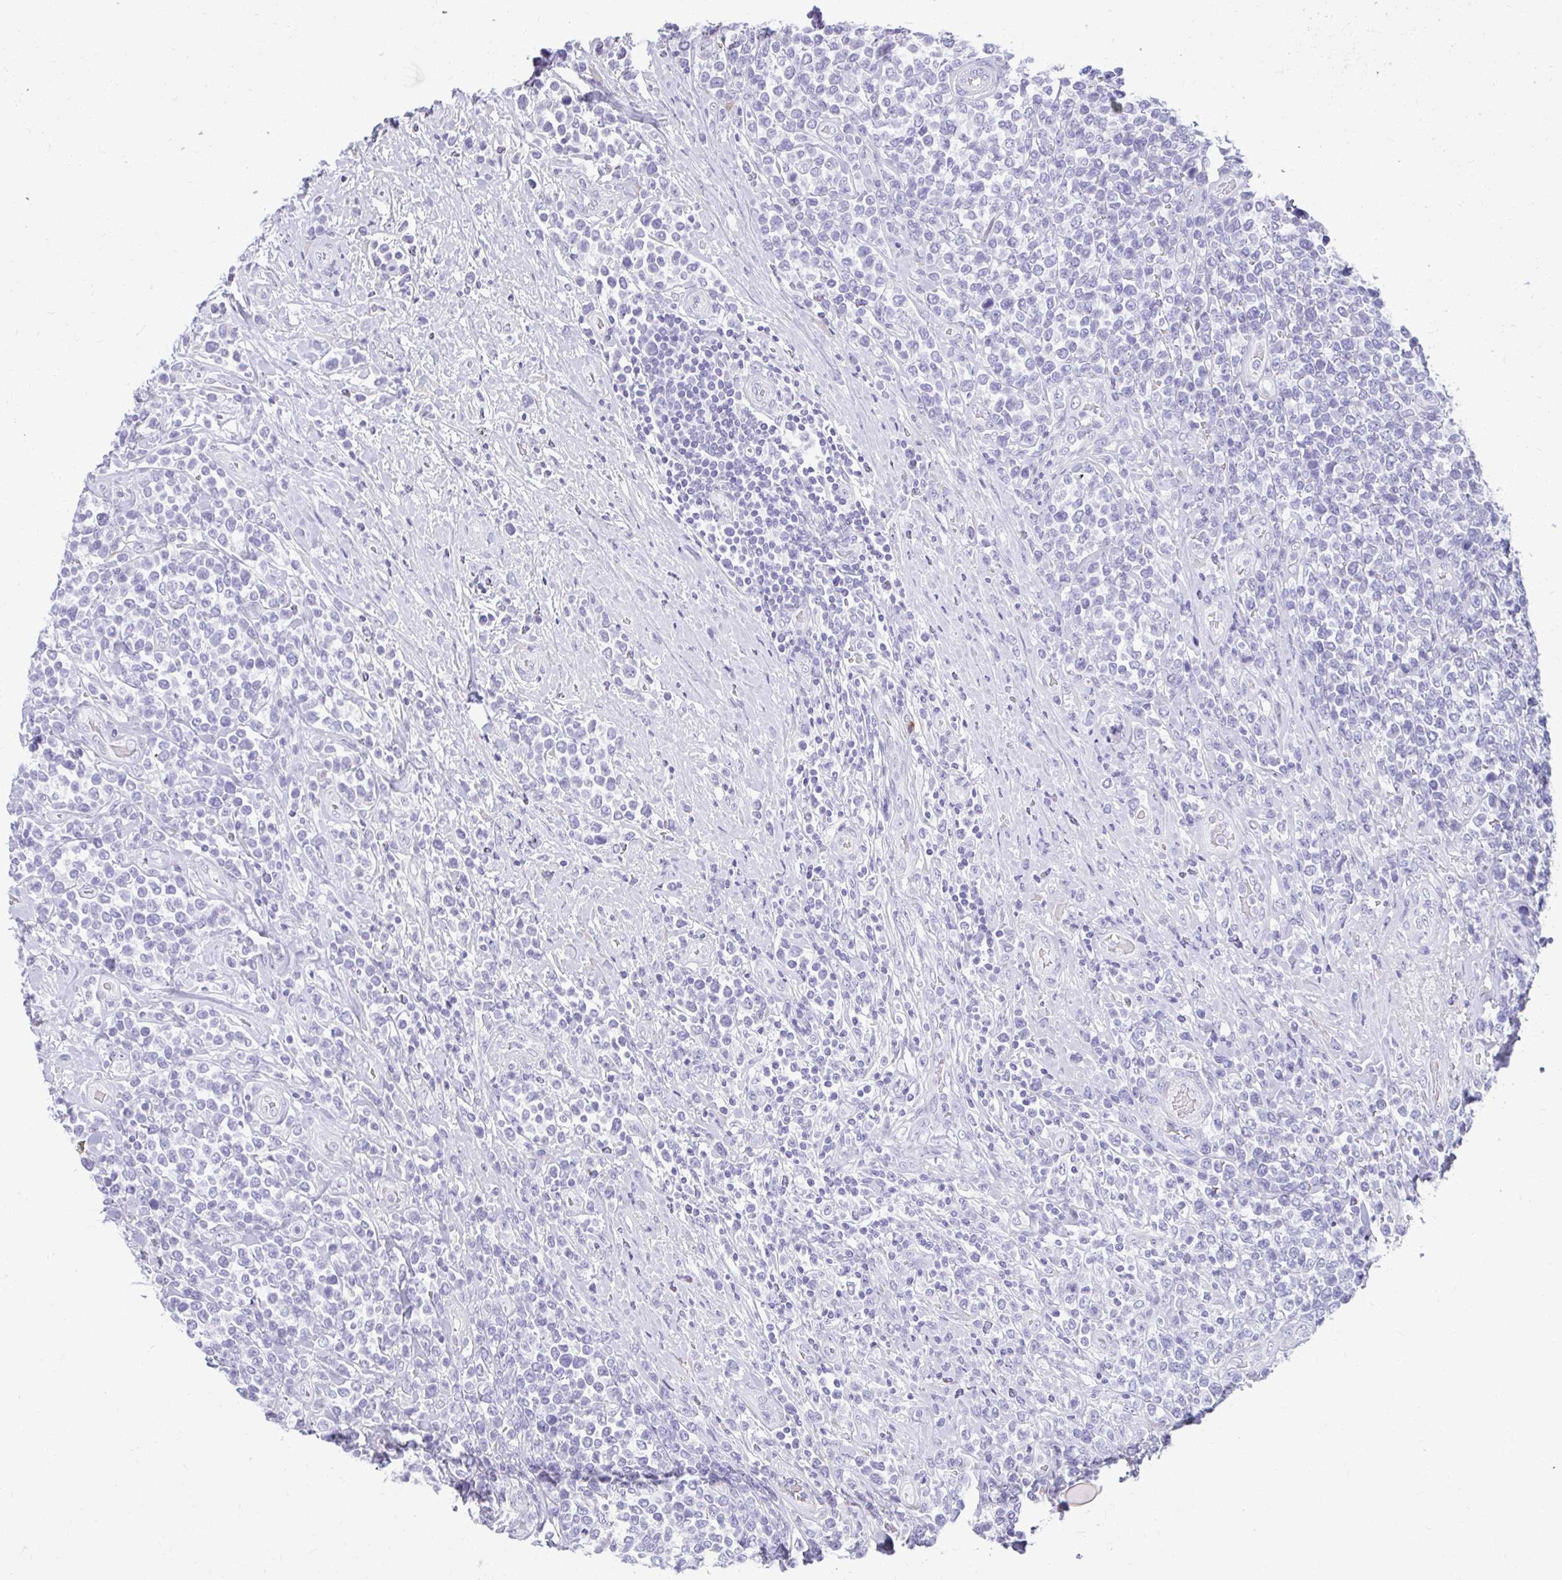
{"staining": {"intensity": "negative", "quantity": "none", "location": "none"}, "tissue": "lymphoma", "cell_type": "Tumor cells", "image_type": "cancer", "snomed": [{"axis": "morphology", "description": "Malignant lymphoma, non-Hodgkin's type, High grade"}, {"axis": "topography", "description": "Soft tissue"}], "caption": "This is an IHC micrograph of human malignant lymphoma, non-Hodgkin's type (high-grade). There is no staining in tumor cells.", "gene": "PRAP1", "patient": {"sex": "female", "age": 56}}